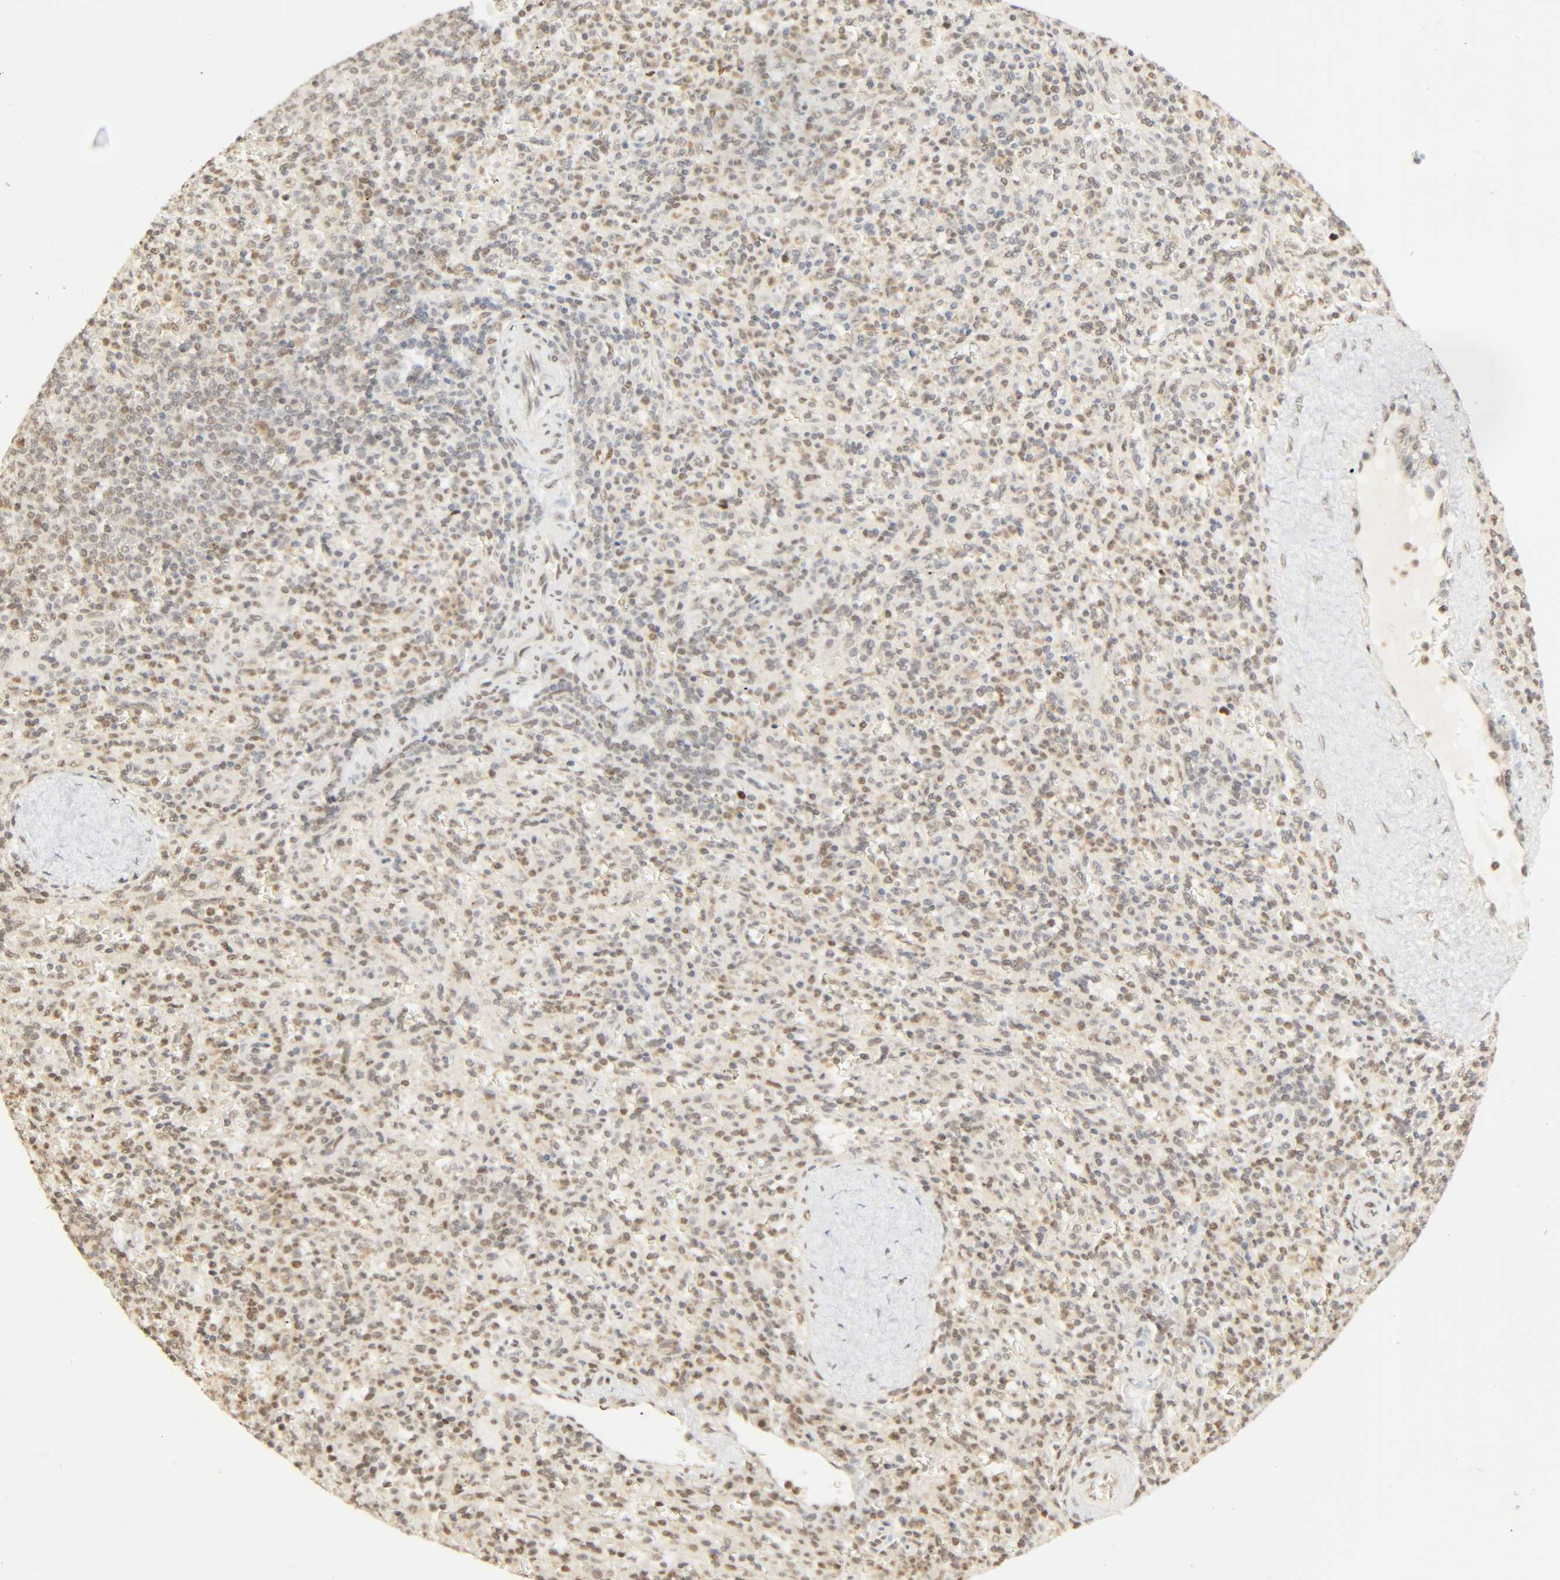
{"staining": {"intensity": "weak", "quantity": "25%-75%", "location": "nuclear"}, "tissue": "spleen", "cell_type": "Cells in red pulp", "image_type": "normal", "snomed": [{"axis": "morphology", "description": "Normal tissue, NOS"}, {"axis": "topography", "description": "Spleen"}], "caption": "Immunohistochemical staining of normal spleen shows weak nuclear protein expression in about 25%-75% of cells in red pulp.", "gene": "UBC", "patient": {"sex": "male", "age": 36}}